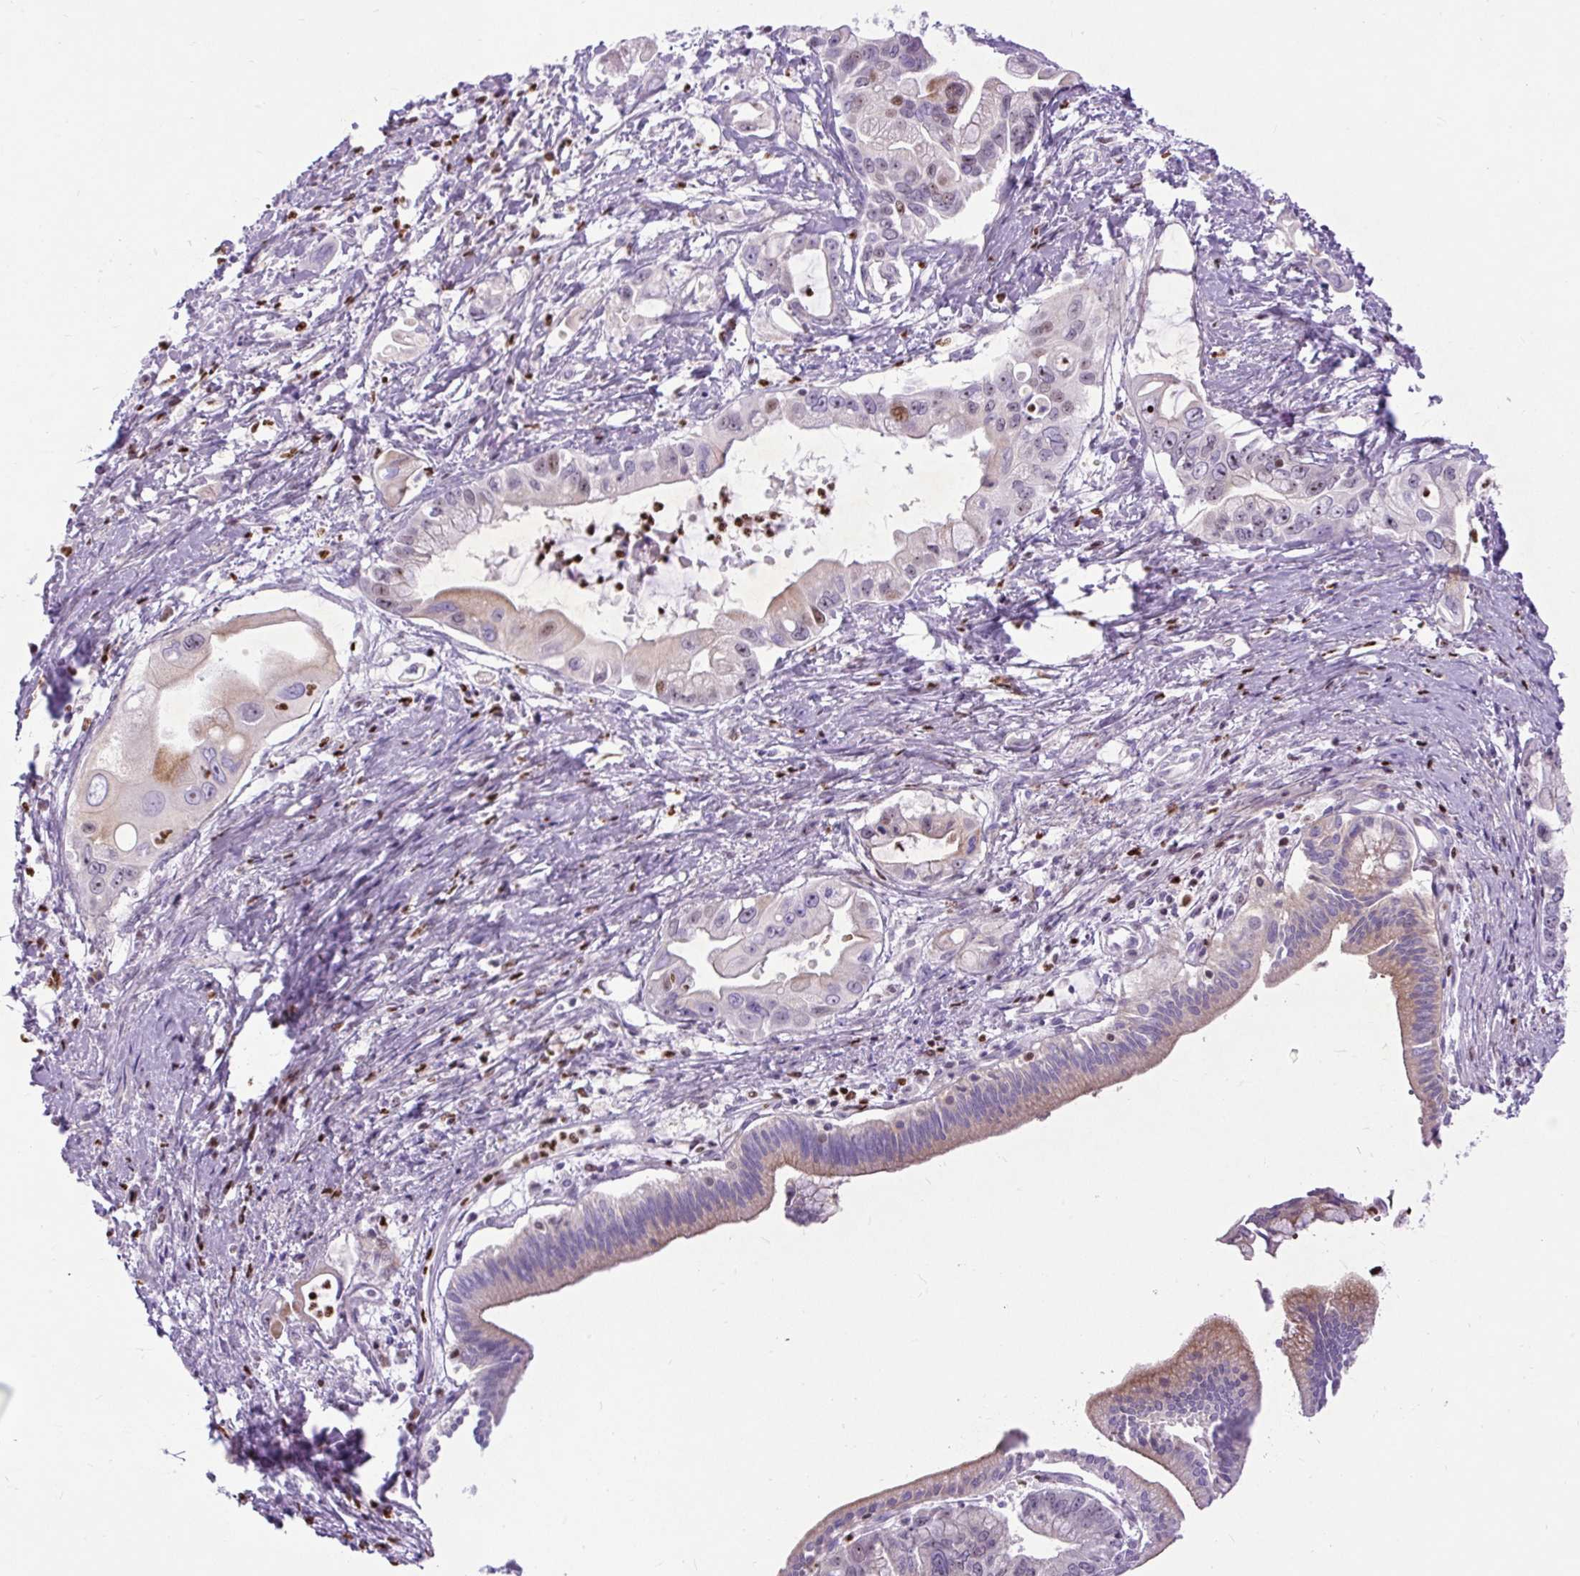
{"staining": {"intensity": "weak", "quantity": "<25%", "location": "nuclear"}, "tissue": "pancreatic cancer", "cell_type": "Tumor cells", "image_type": "cancer", "snomed": [{"axis": "morphology", "description": "Adenocarcinoma, NOS"}, {"axis": "topography", "description": "Pancreas"}], "caption": "This is a photomicrograph of IHC staining of pancreatic cancer (adenocarcinoma), which shows no expression in tumor cells. (DAB (3,3'-diaminobenzidine) immunohistochemistry, high magnification).", "gene": "SPC24", "patient": {"sex": "male", "age": 61}}